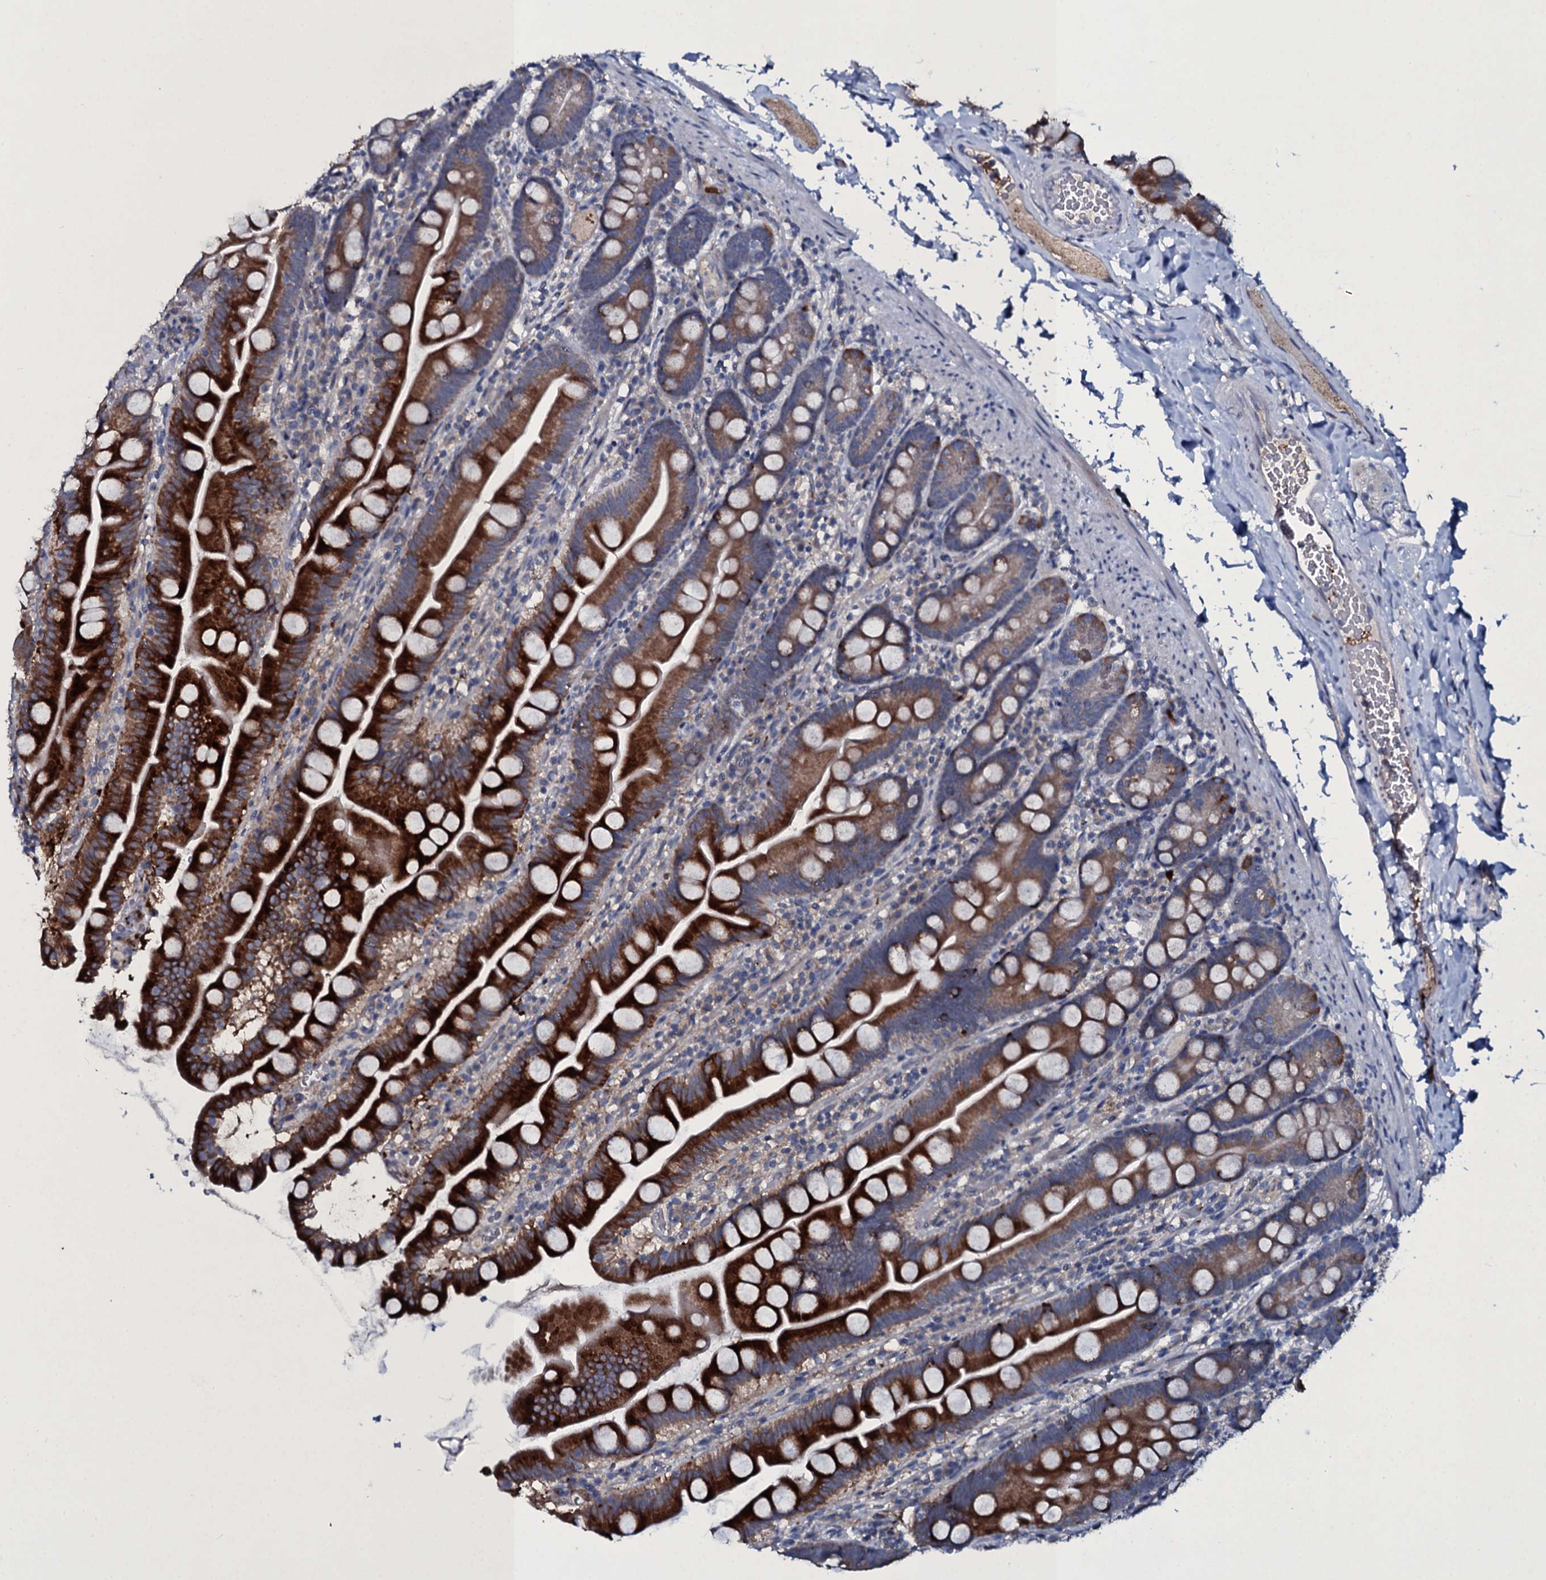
{"staining": {"intensity": "strong", "quantity": "25%-75%", "location": "cytoplasmic/membranous"}, "tissue": "small intestine", "cell_type": "Glandular cells", "image_type": "normal", "snomed": [{"axis": "morphology", "description": "Normal tissue, NOS"}, {"axis": "topography", "description": "Small intestine"}], "caption": "An immunohistochemistry (IHC) image of unremarkable tissue is shown. Protein staining in brown labels strong cytoplasmic/membranous positivity in small intestine within glandular cells.", "gene": "TPGS2", "patient": {"sex": "female", "age": 68}}